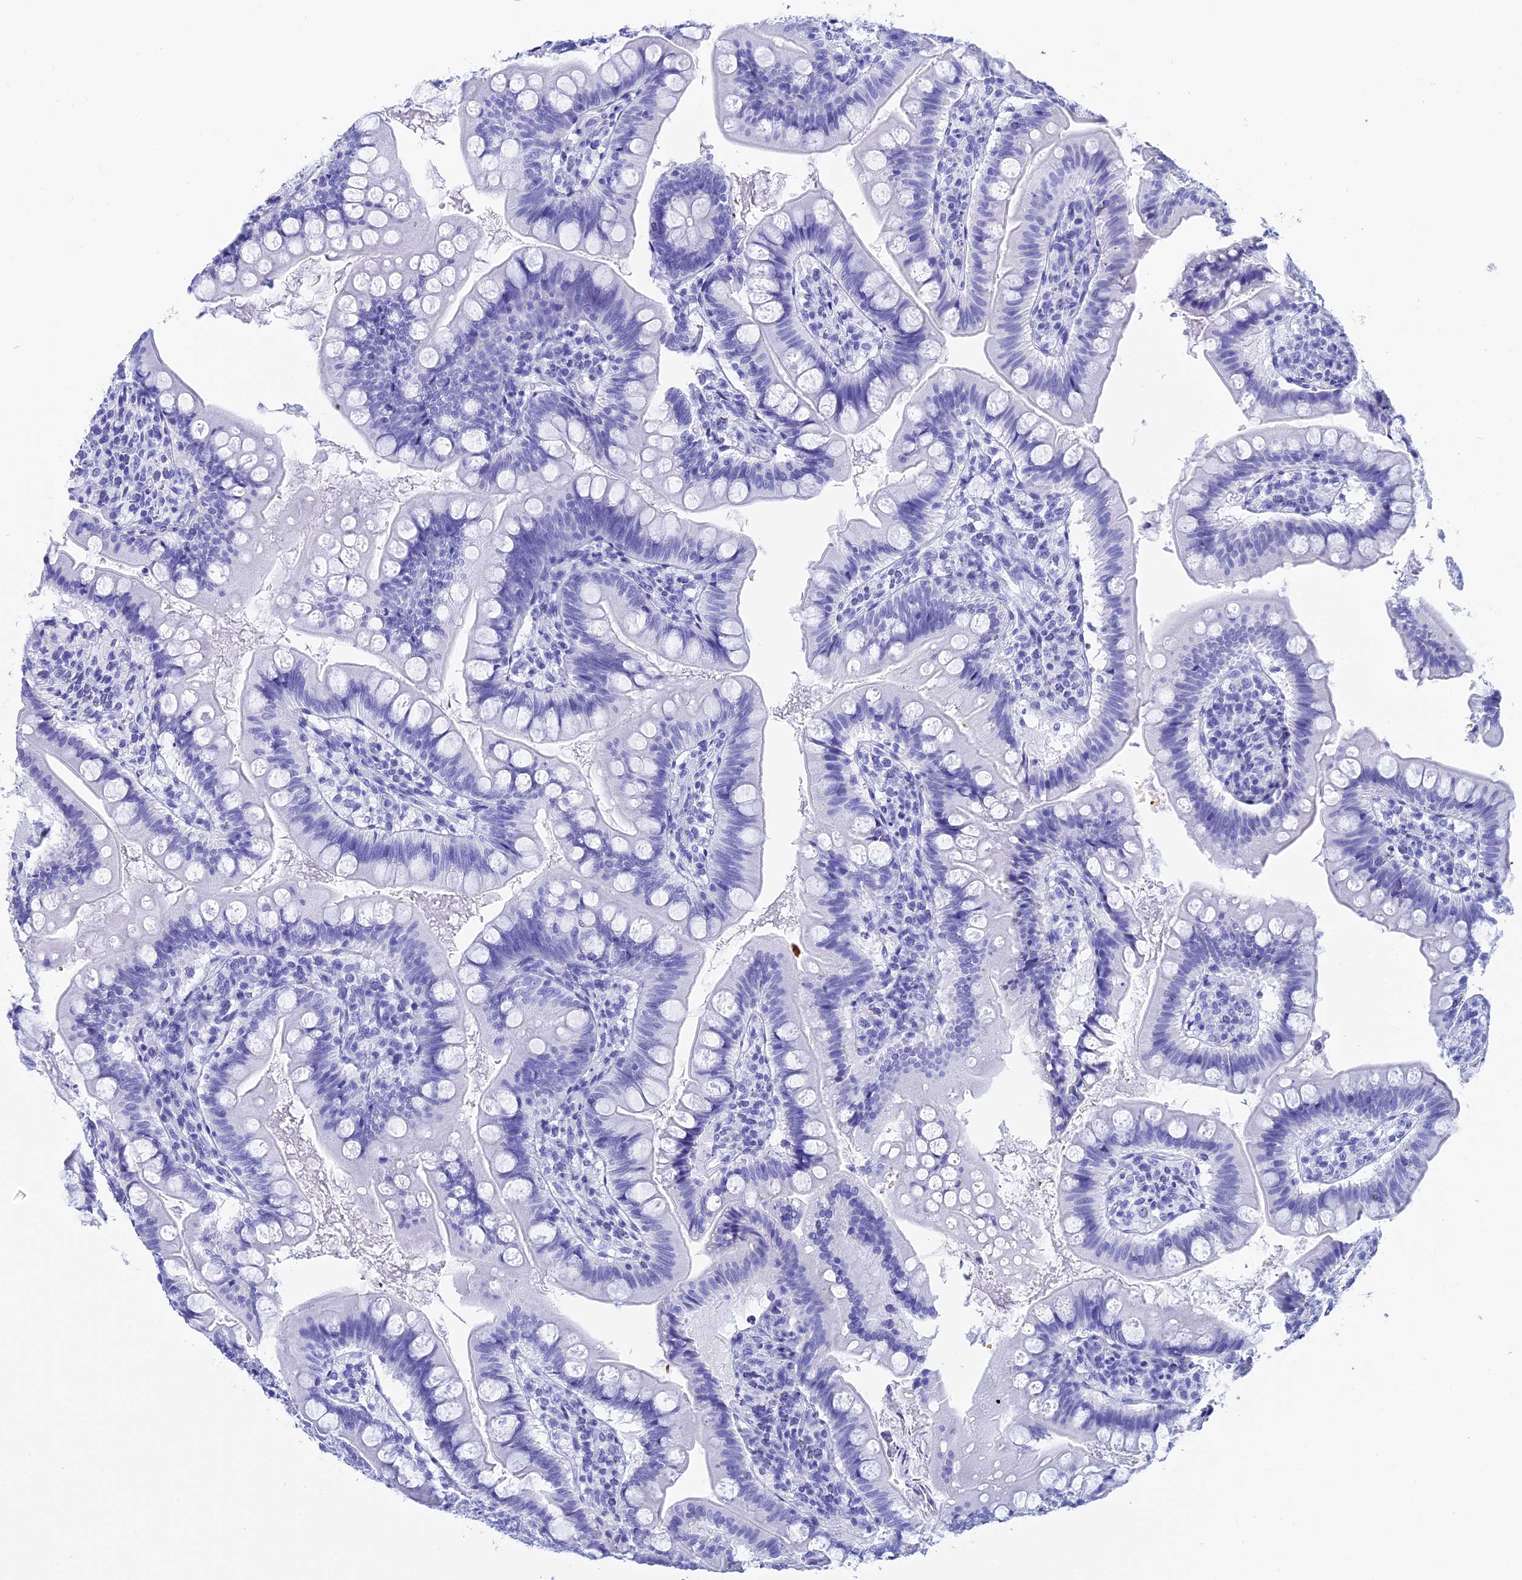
{"staining": {"intensity": "negative", "quantity": "none", "location": "none"}, "tissue": "small intestine", "cell_type": "Glandular cells", "image_type": "normal", "snomed": [{"axis": "morphology", "description": "Normal tissue, NOS"}, {"axis": "topography", "description": "Small intestine"}], "caption": "Small intestine was stained to show a protein in brown. There is no significant positivity in glandular cells. (DAB IHC, high magnification).", "gene": "TEX101", "patient": {"sex": "male", "age": 7}}